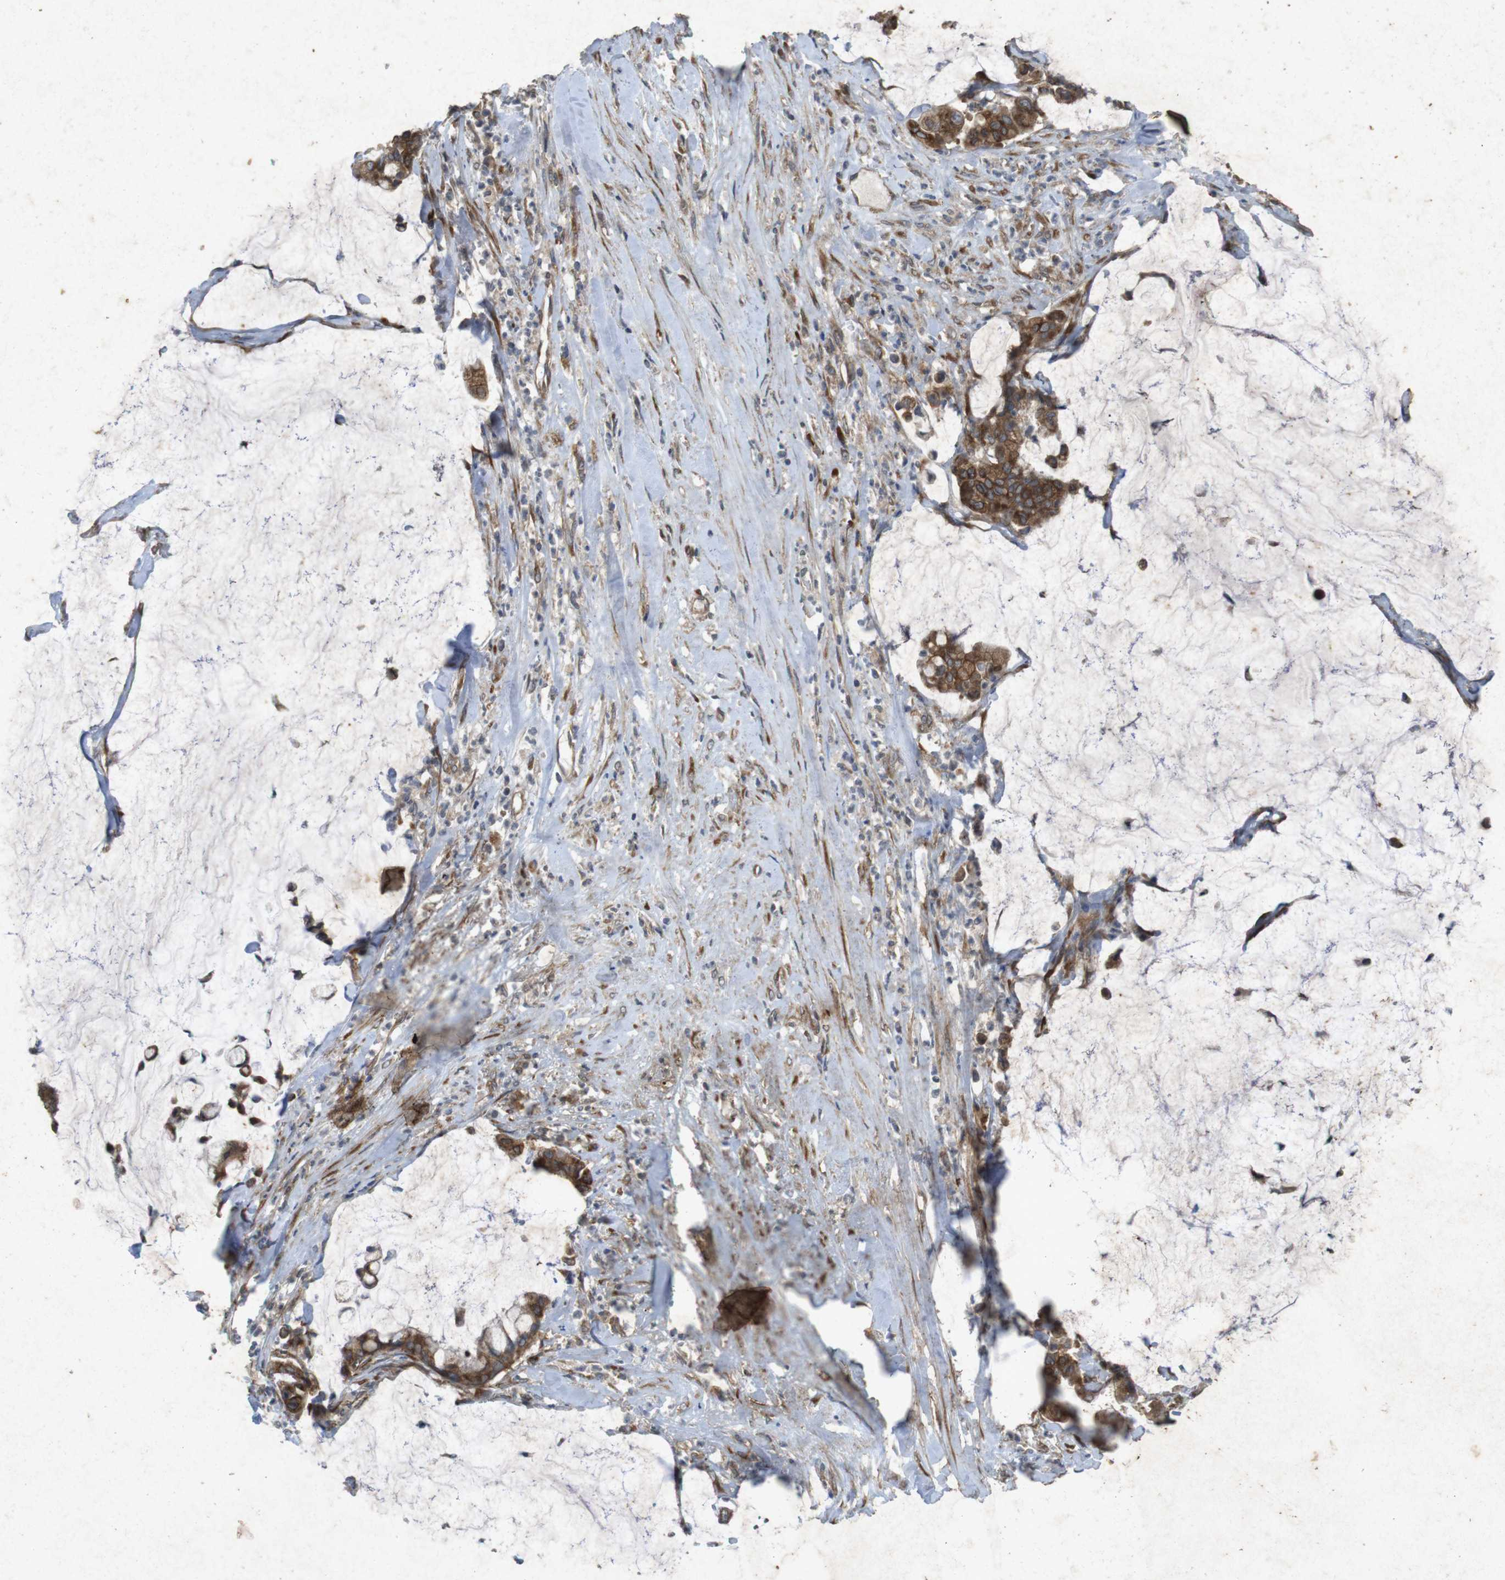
{"staining": {"intensity": "moderate", "quantity": ">75%", "location": "cytoplasmic/membranous"}, "tissue": "pancreatic cancer", "cell_type": "Tumor cells", "image_type": "cancer", "snomed": [{"axis": "morphology", "description": "Adenocarcinoma, NOS"}, {"axis": "topography", "description": "Pancreas"}], "caption": "Immunohistochemistry photomicrograph of neoplastic tissue: human pancreatic cancer stained using IHC demonstrates medium levels of moderate protein expression localized specifically in the cytoplasmic/membranous of tumor cells, appearing as a cytoplasmic/membranous brown color.", "gene": "FLCN", "patient": {"sex": "male", "age": 41}}